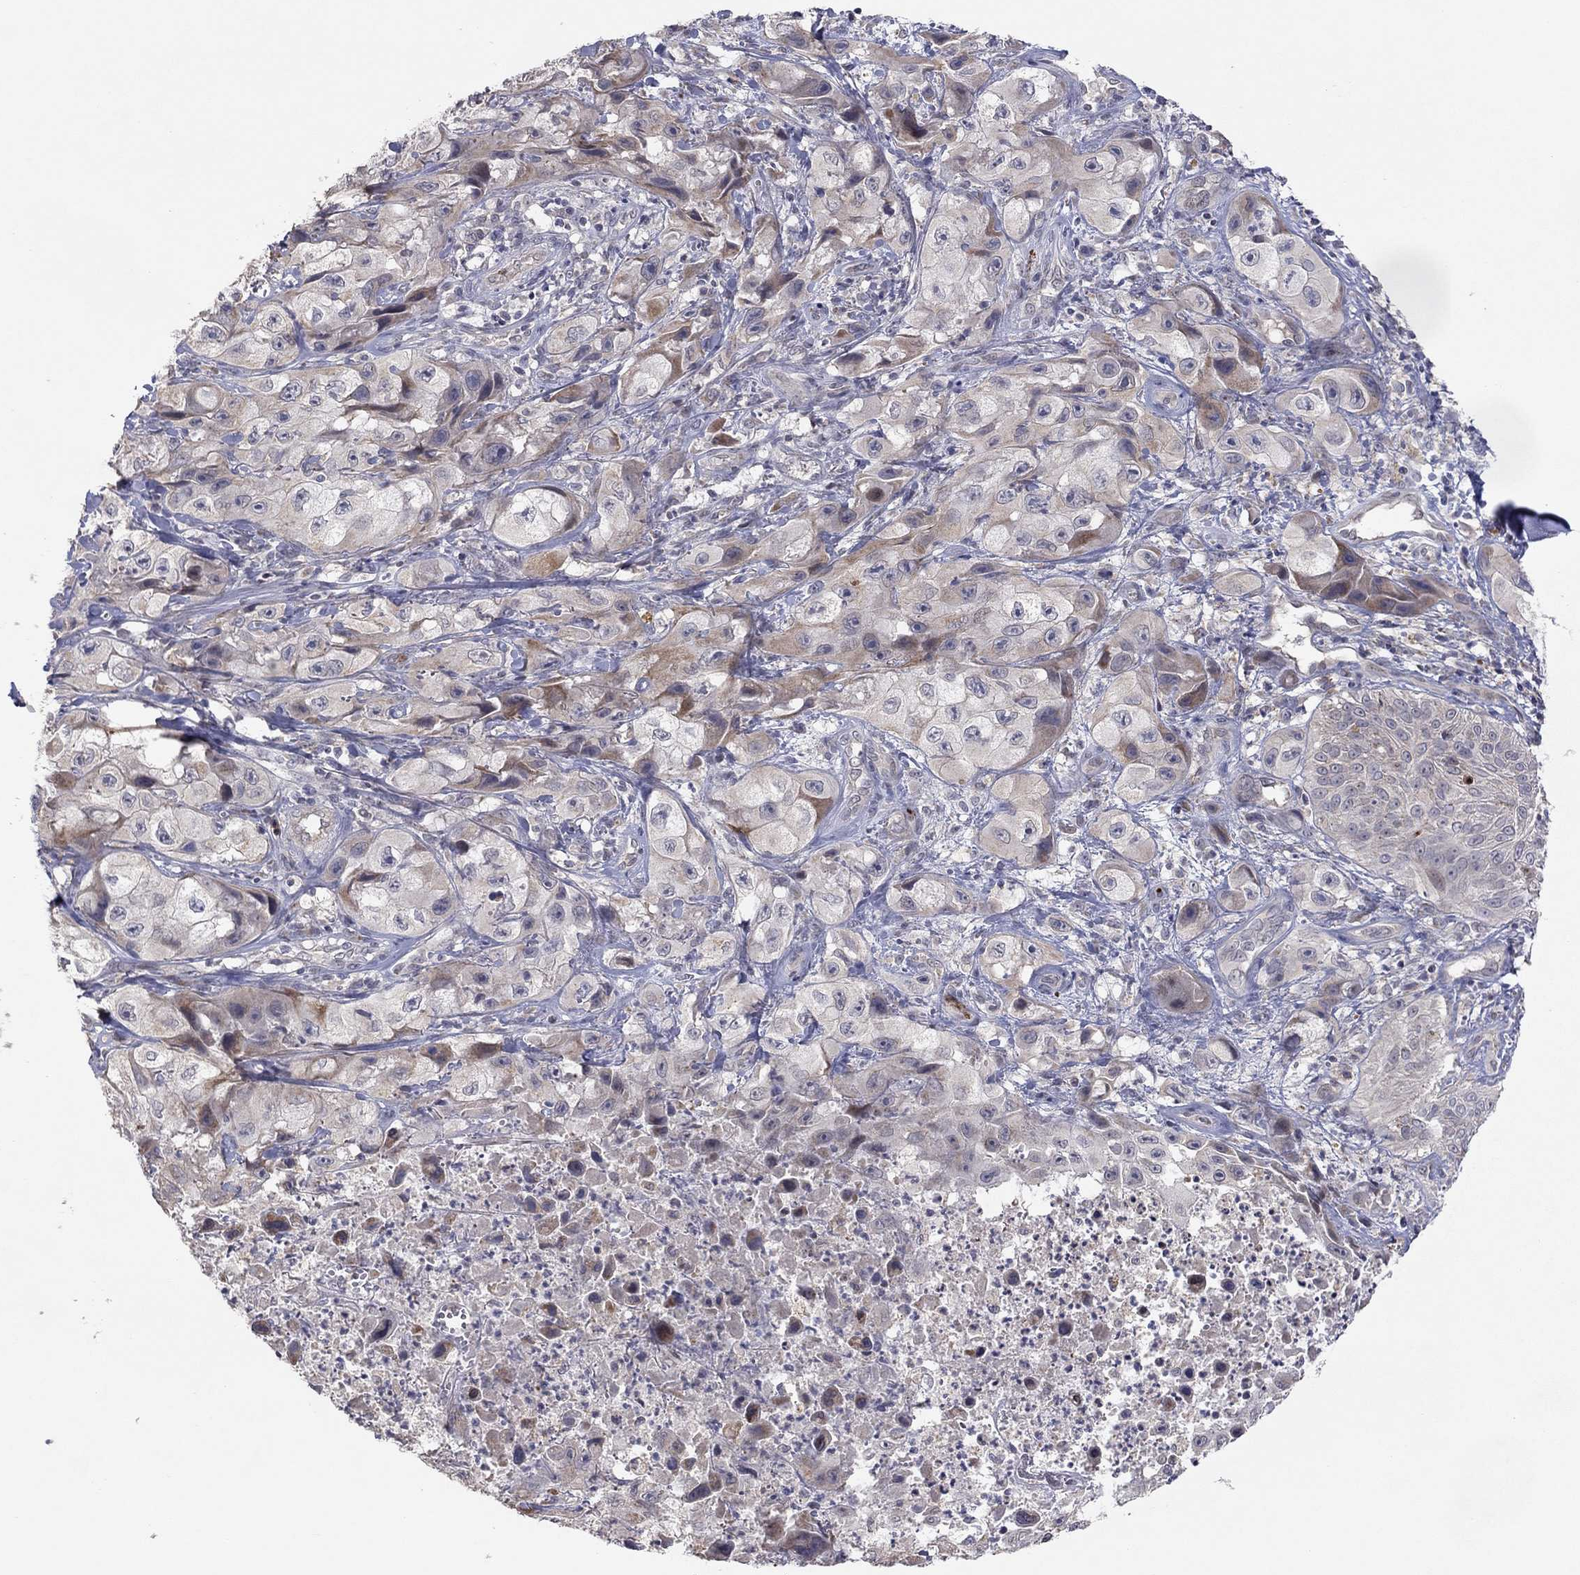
{"staining": {"intensity": "moderate", "quantity": "<25%", "location": "cytoplasmic/membranous"}, "tissue": "skin cancer", "cell_type": "Tumor cells", "image_type": "cancer", "snomed": [{"axis": "morphology", "description": "Squamous cell carcinoma, NOS"}, {"axis": "topography", "description": "Skin"}, {"axis": "topography", "description": "Subcutis"}], "caption": "The micrograph demonstrates a brown stain indicating the presence of a protein in the cytoplasmic/membranous of tumor cells in skin squamous cell carcinoma.", "gene": "CRACDL", "patient": {"sex": "male", "age": 73}}